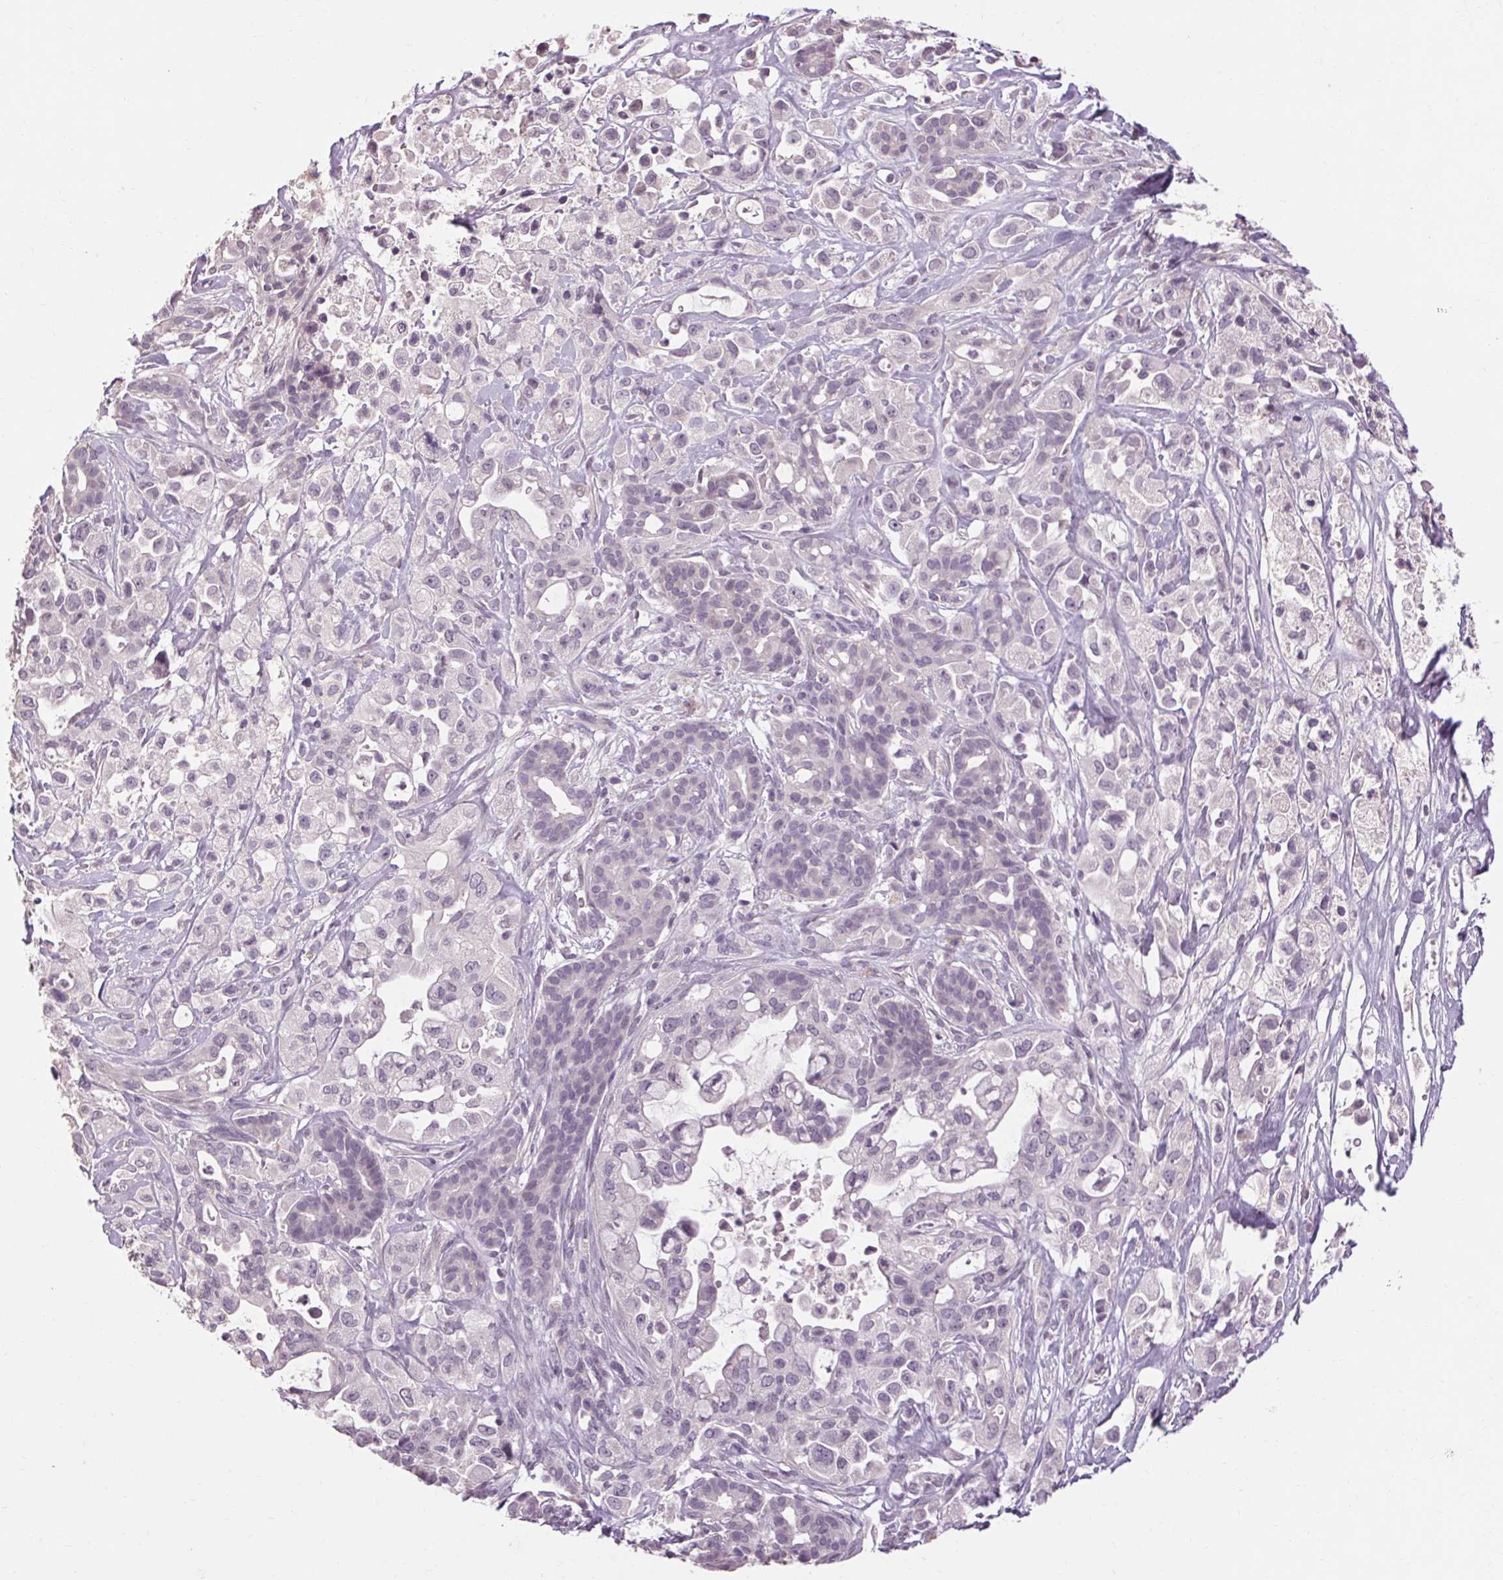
{"staining": {"intensity": "negative", "quantity": "none", "location": "none"}, "tissue": "pancreatic cancer", "cell_type": "Tumor cells", "image_type": "cancer", "snomed": [{"axis": "morphology", "description": "Adenocarcinoma, NOS"}, {"axis": "topography", "description": "Pancreas"}], "caption": "High magnification brightfield microscopy of pancreatic adenocarcinoma stained with DAB (3,3'-diaminobenzidine) (brown) and counterstained with hematoxylin (blue): tumor cells show no significant staining.", "gene": "POMC", "patient": {"sex": "male", "age": 44}}